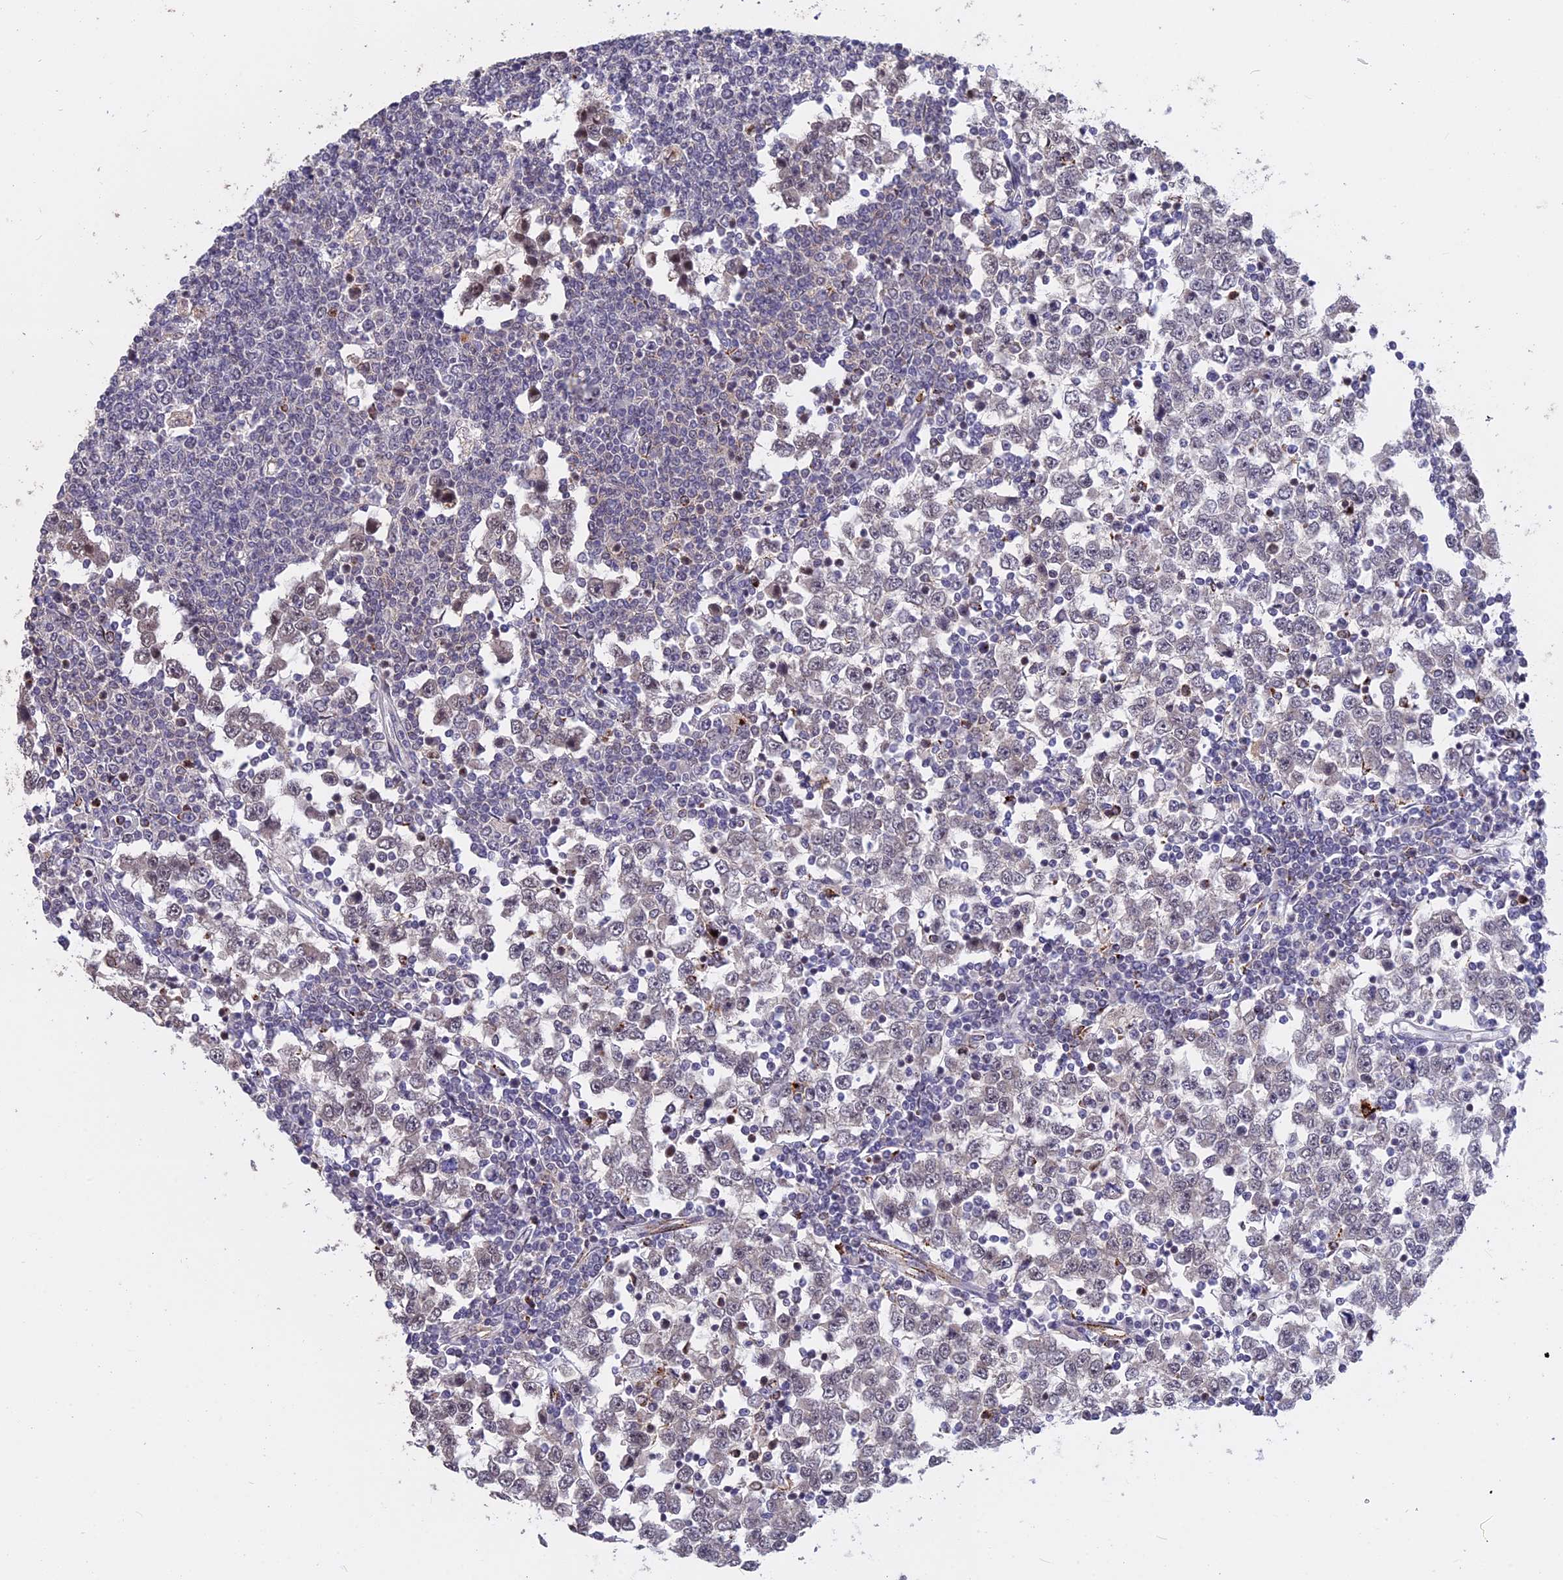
{"staining": {"intensity": "negative", "quantity": "none", "location": "none"}, "tissue": "testis cancer", "cell_type": "Tumor cells", "image_type": "cancer", "snomed": [{"axis": "morphology", "description": "Seminoma, NOS"}, {"axis": "topography", "description": "Testis"}], "caption": "A high-resolution micrograph shows immunohistochemistry staining of testis seminoma, which reveals no significant staining in tumor cells.", "gene": "POLR2C", "patient": {"sex": "male", "age": 65}}